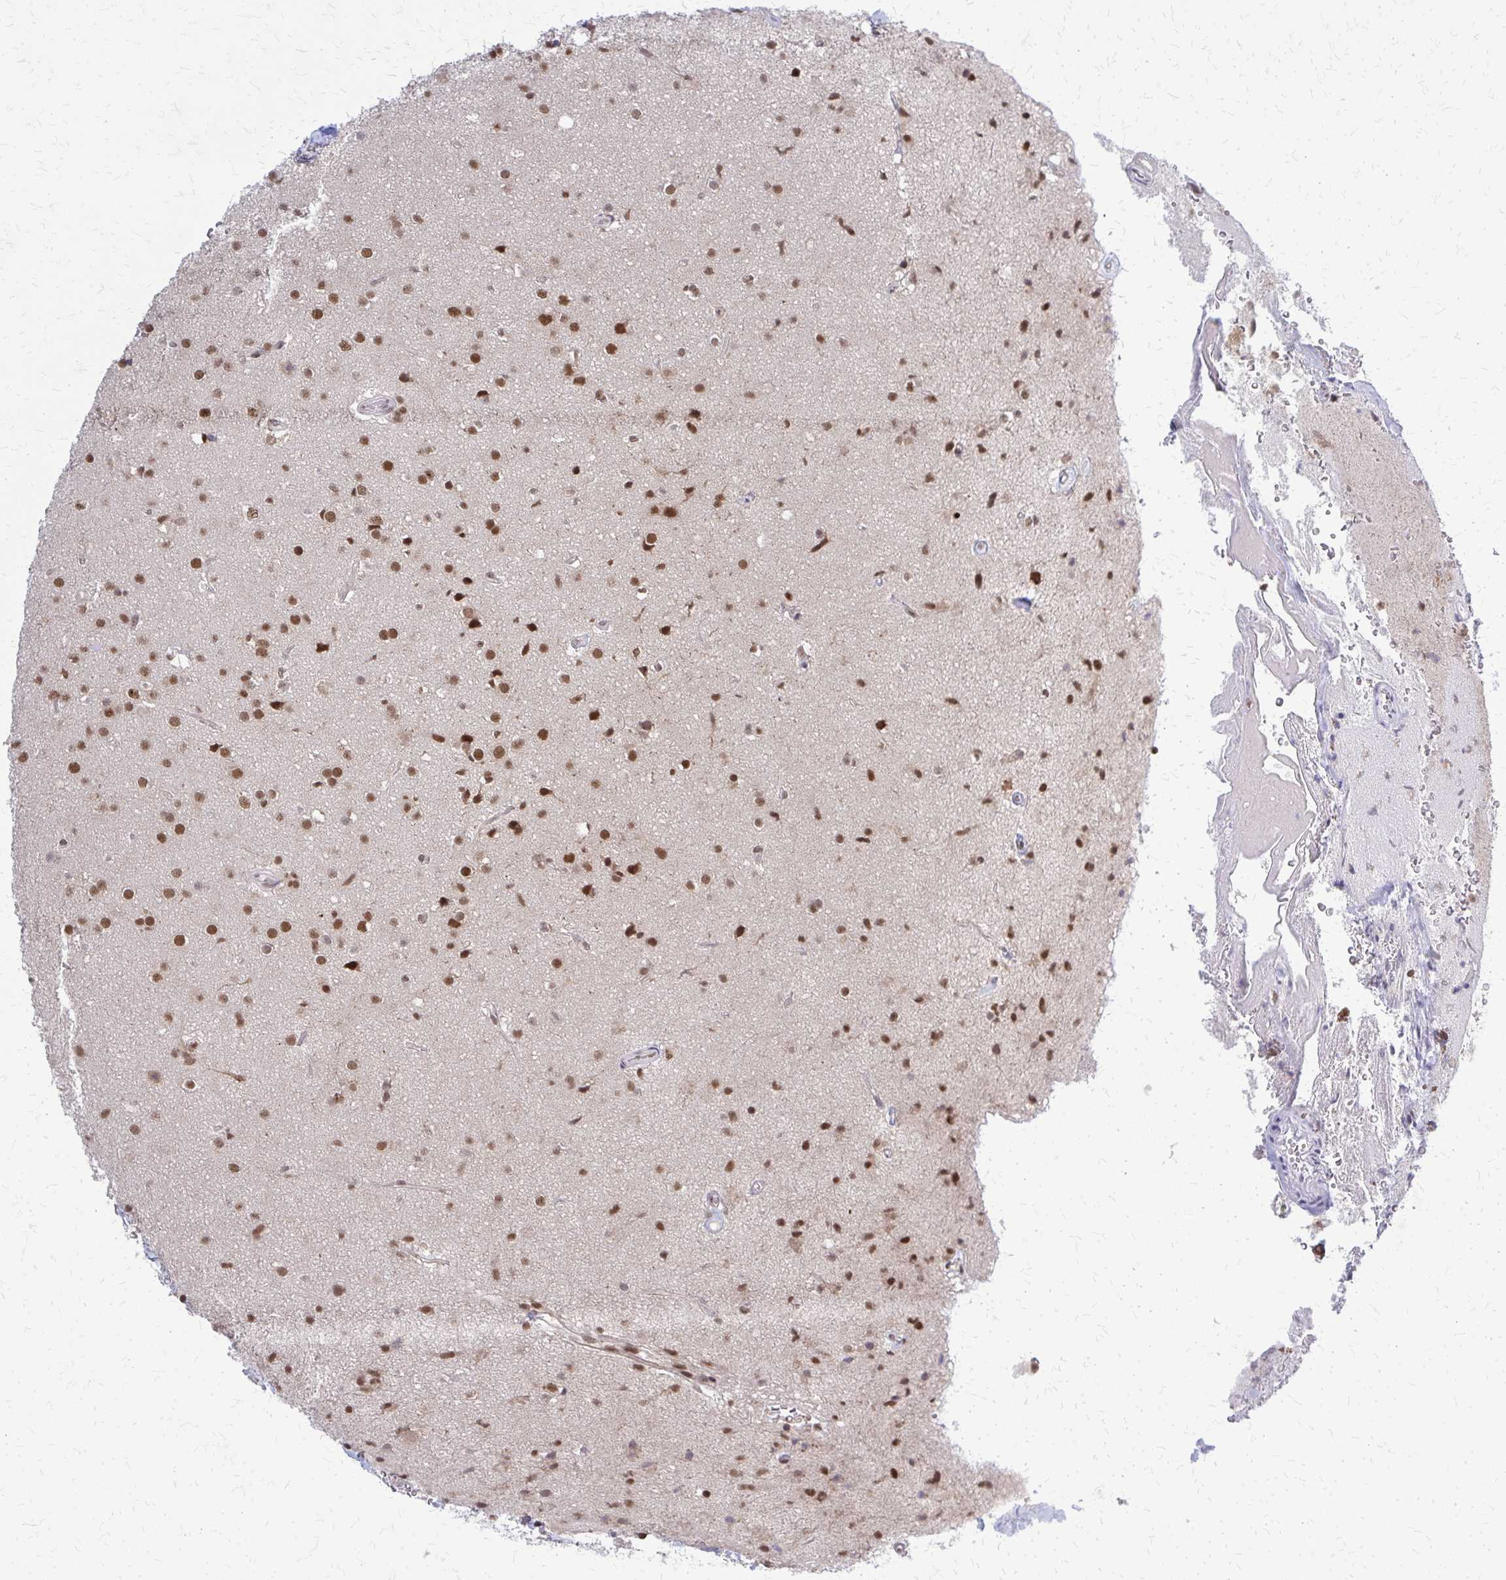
{"staining": {"intensity": "moderate", "quantity": ">75%", "location": "nuclear"}, "tissue": "glioma", "cell_type": "Tumor cells", "image_type": "cancer", "snomed": [{"axis": "morphology", "description": "Glioma, malignant, Low grade"}, {"axis": "topography", "description": "Brain"}], "caption": "Protein expression analysis of malignant low-grade glioma shows moderate nuclear positivity in approximately >75% of tumor cells.", "gene": "HDAC3", "patient": {"sex": "male", "age": 65}}